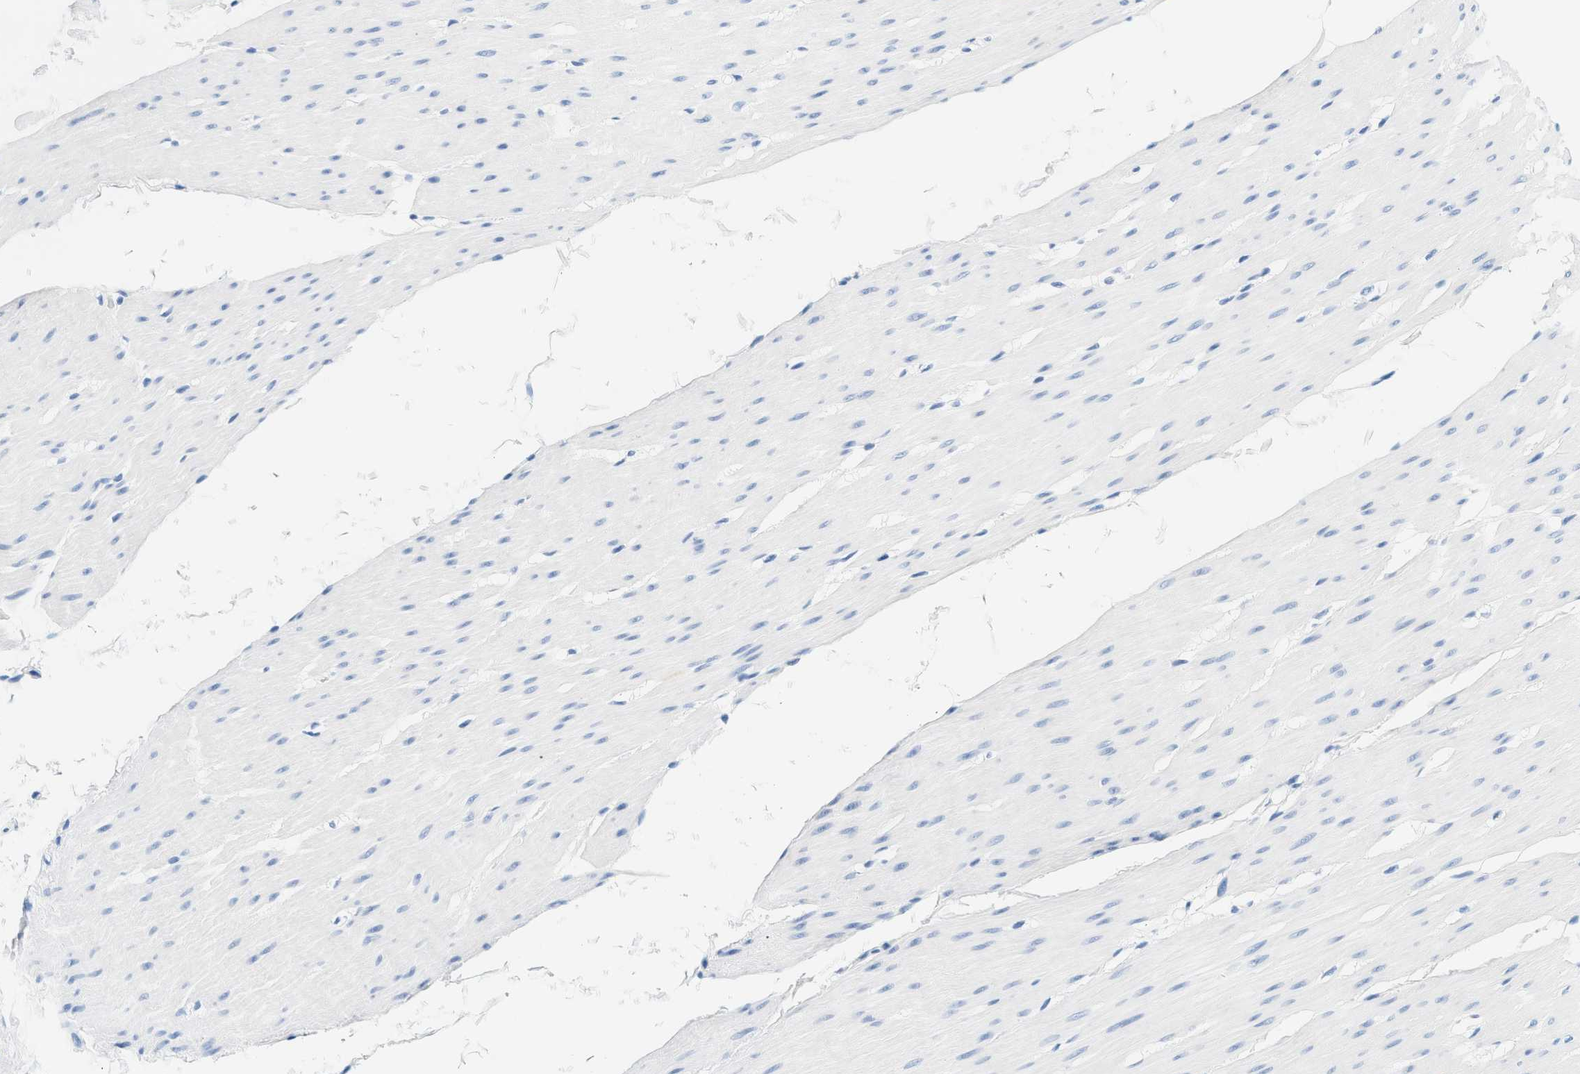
{"staining": {"intensity": "negative", "quantity": "none", "location": "none"}, "tissue": "smooth muscle", "cell_type": "Smooth muscle cells", "image_type": "normal", "snomed": [{"axis": "morphology", "description": "Normal tissue, NOS"}, {"axis": "topography", "description": "Smooth muscle"}, {"axis": "topography", "description": "Colon"}], "caption": "The immunohistochemistry (IHC) image has no significant positivity in smooth muscle cells of smooth muscle. (Immunohistochemistry, brightfield microscopy, high magnification).", "gene": "STXBP2", "patient": {"sex": "male", "age": 67}}